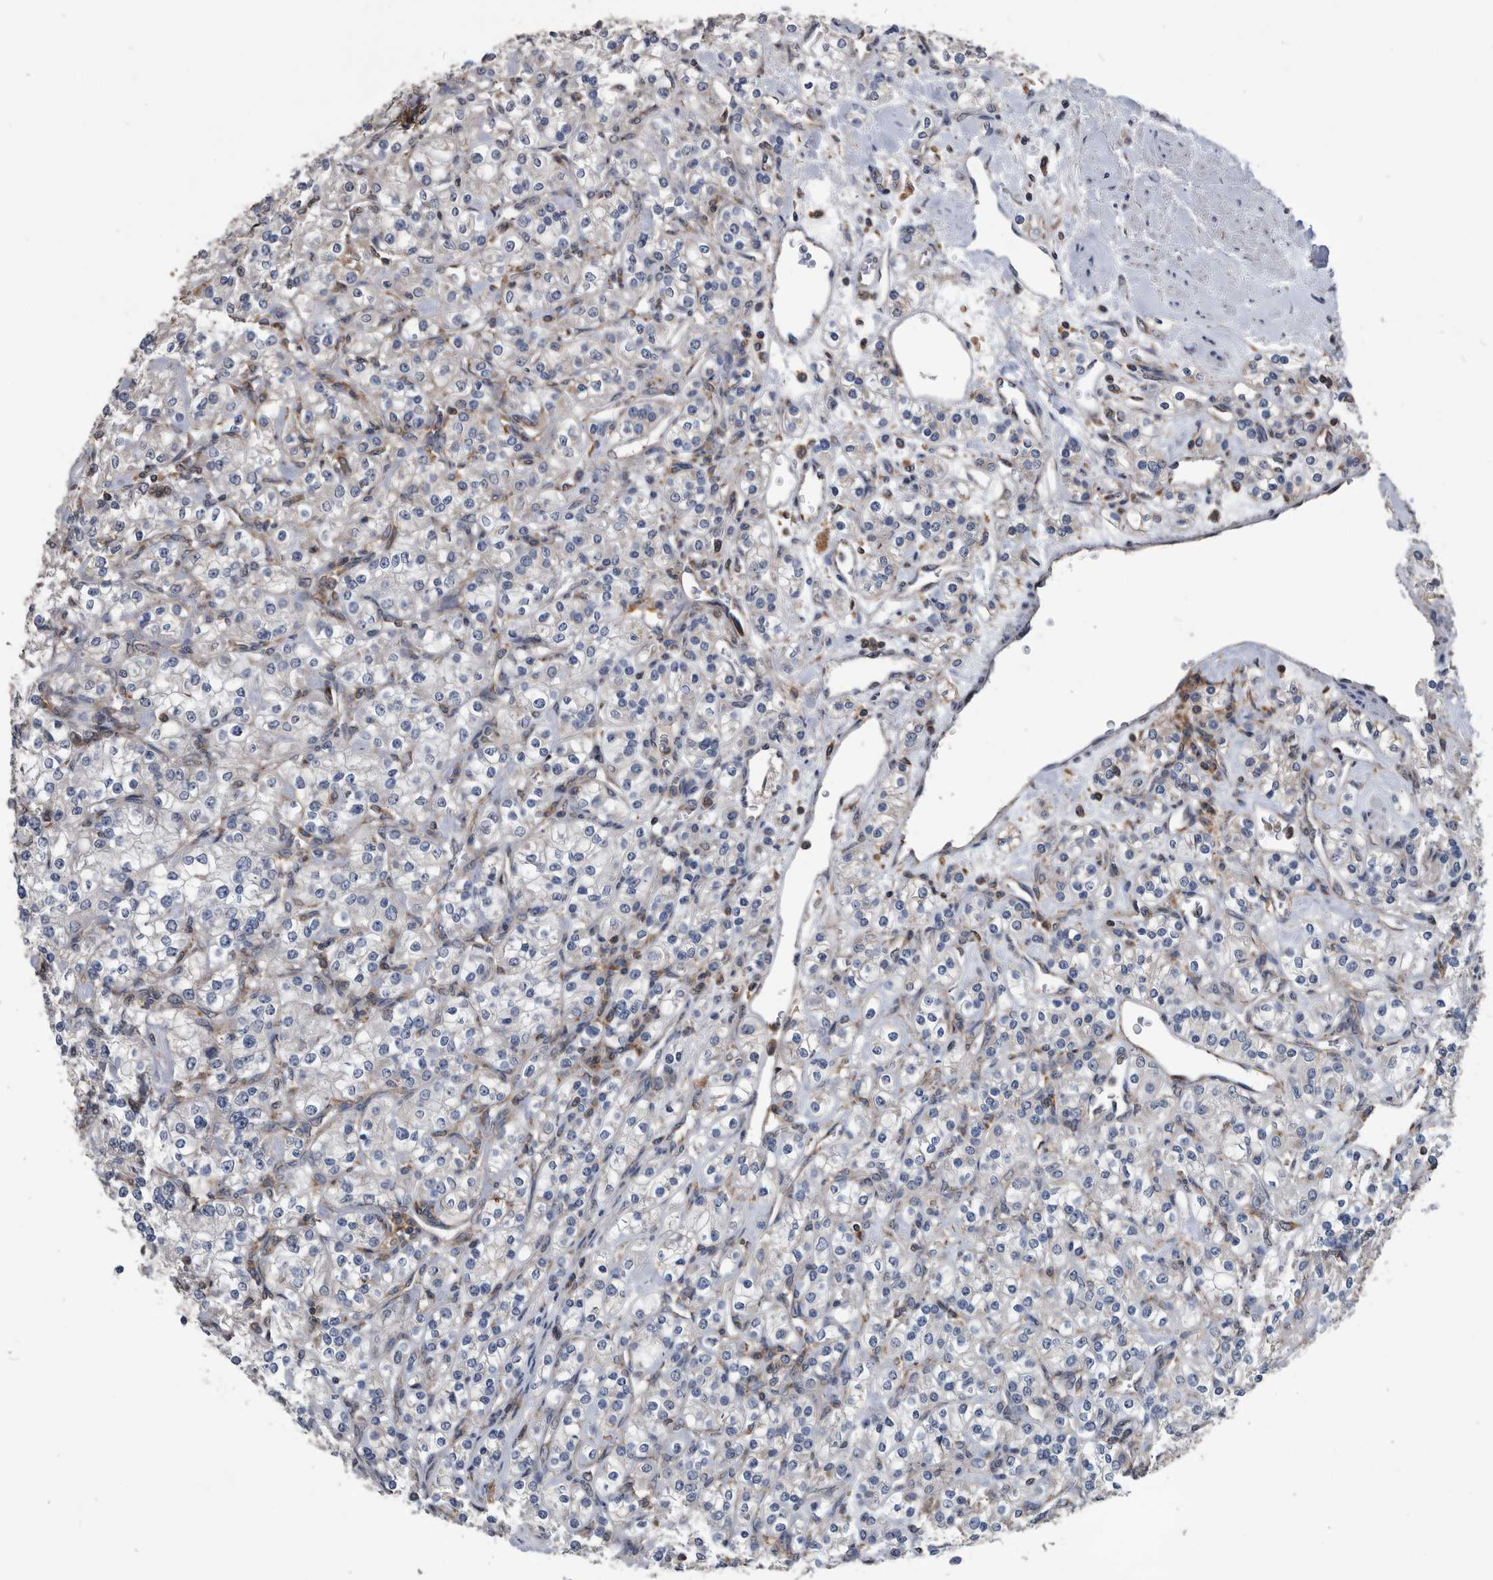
{"staining": {"intensity": "negative", "quantity": "none", "location": "none"}, "tissue": "renal cancer", "cell_type": "Tumor cells", "image_type": "cancer", "snomed": [{"axis": "morphology", "description": "Adenocarcinoma, NOS"}, {"axis": "topography", "description": "Kidney"}], "caption": "IHC micrograph of renal adenocarcinoma stained for a protein (brown), which exhibits no staining in tumor cells.", "gene": "NRBP1", "patient": {"sex": "male", "age": 77}}